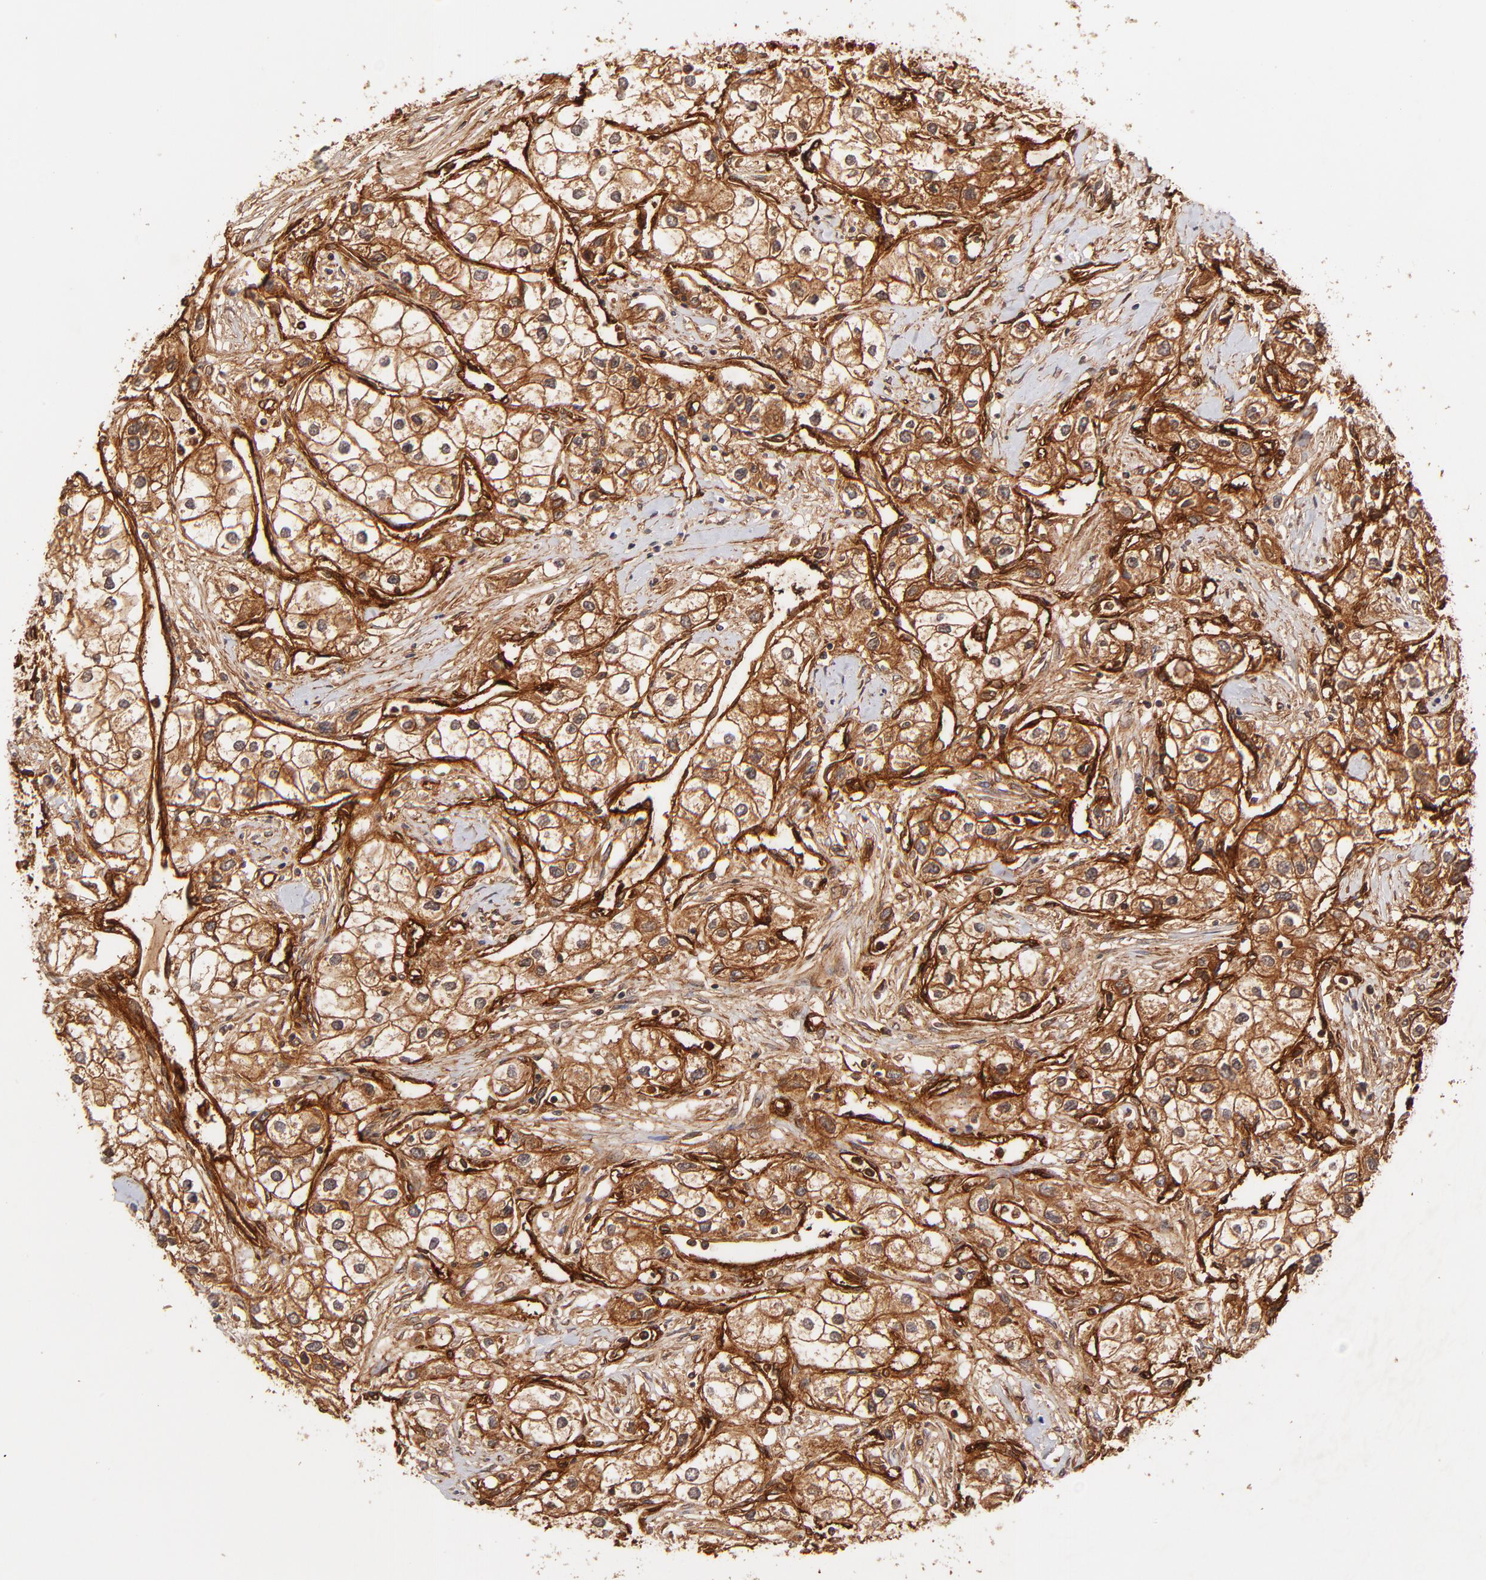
{"staining": {"intensity": "strong", "quantity": ">75%", "location": "cytoplasmic/membranous"}, "tissue": "renal cancer", "cell_type": "Tumor cells", "image_type": "cancer", "snomed": [{"axis": "morphology", "description": "Adenocarcinoma, NOS"}, {"axis": "topography", "description": "Kidney"}], "caption": "Protein expression analysis of renal adenocarcinoma displays strong cytoplasmic/membranous staining in about >75% of tumor cells. (DAB = brown stain, brightfield microscopy at high magnification).", "gene": "ITGB1", "patient": {"sex": "male", "age": 57}}